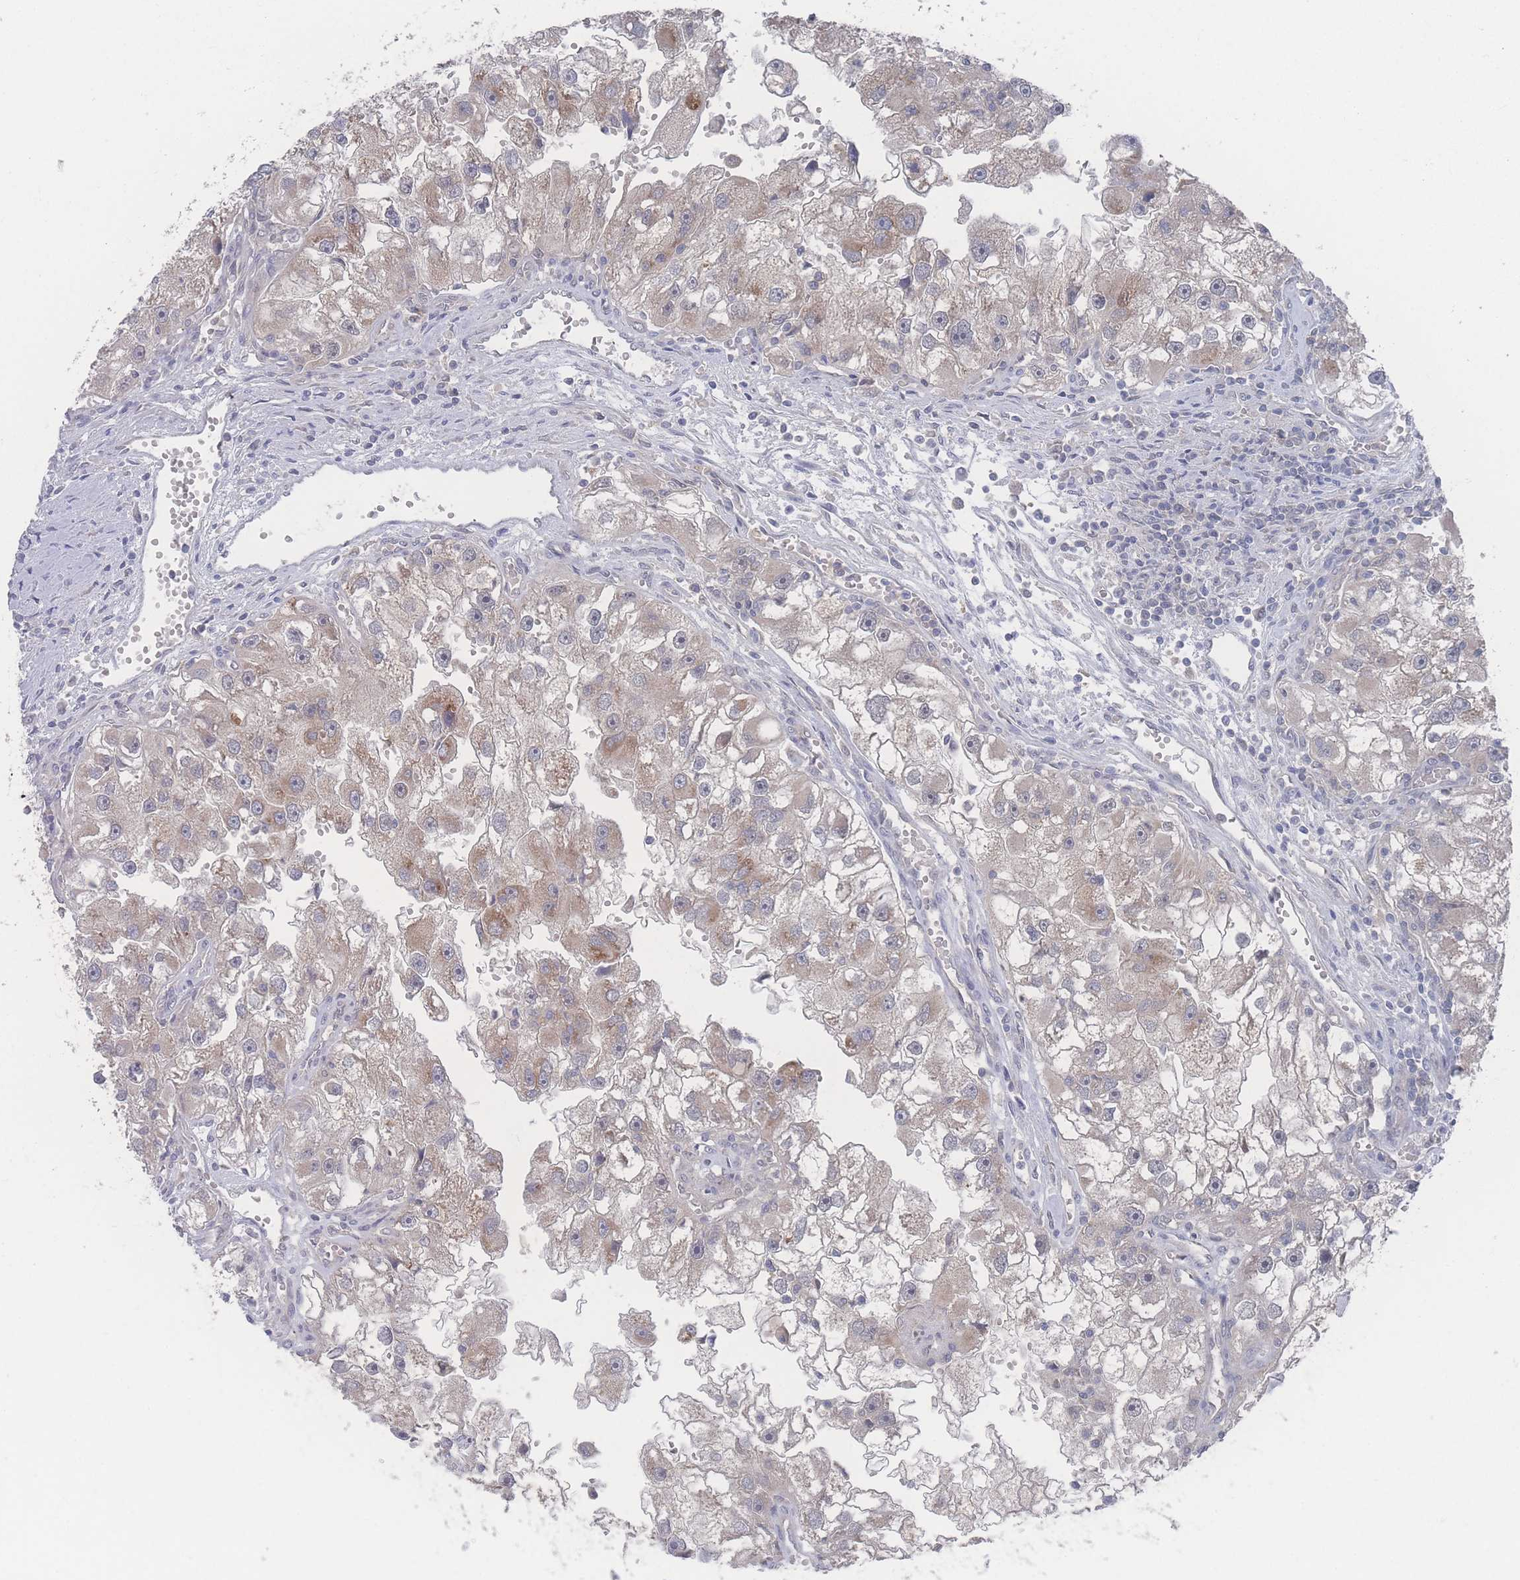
{"staining": {"intensity": "weak", "quantity": "25%-75%", "location": "cytoplasmic/membranous"}, "tissue": "renal cancer", "cell_type": "Tumor cells", "image_type": "cancer", "snomed": [{"axis": "morphology", "description": "Adenocarcinoma, NOS"}, {"axis": "topography", "description": "Kidney"}], "caption": "Tumor cells reveal low levels of weak cytoplasmic/membranous staining in approximately 25%-75% of cells in human renal cancer (adenocarcinoma).", "gene": "NBEAL1", "patient": {"sex": "male", "age": 63}}